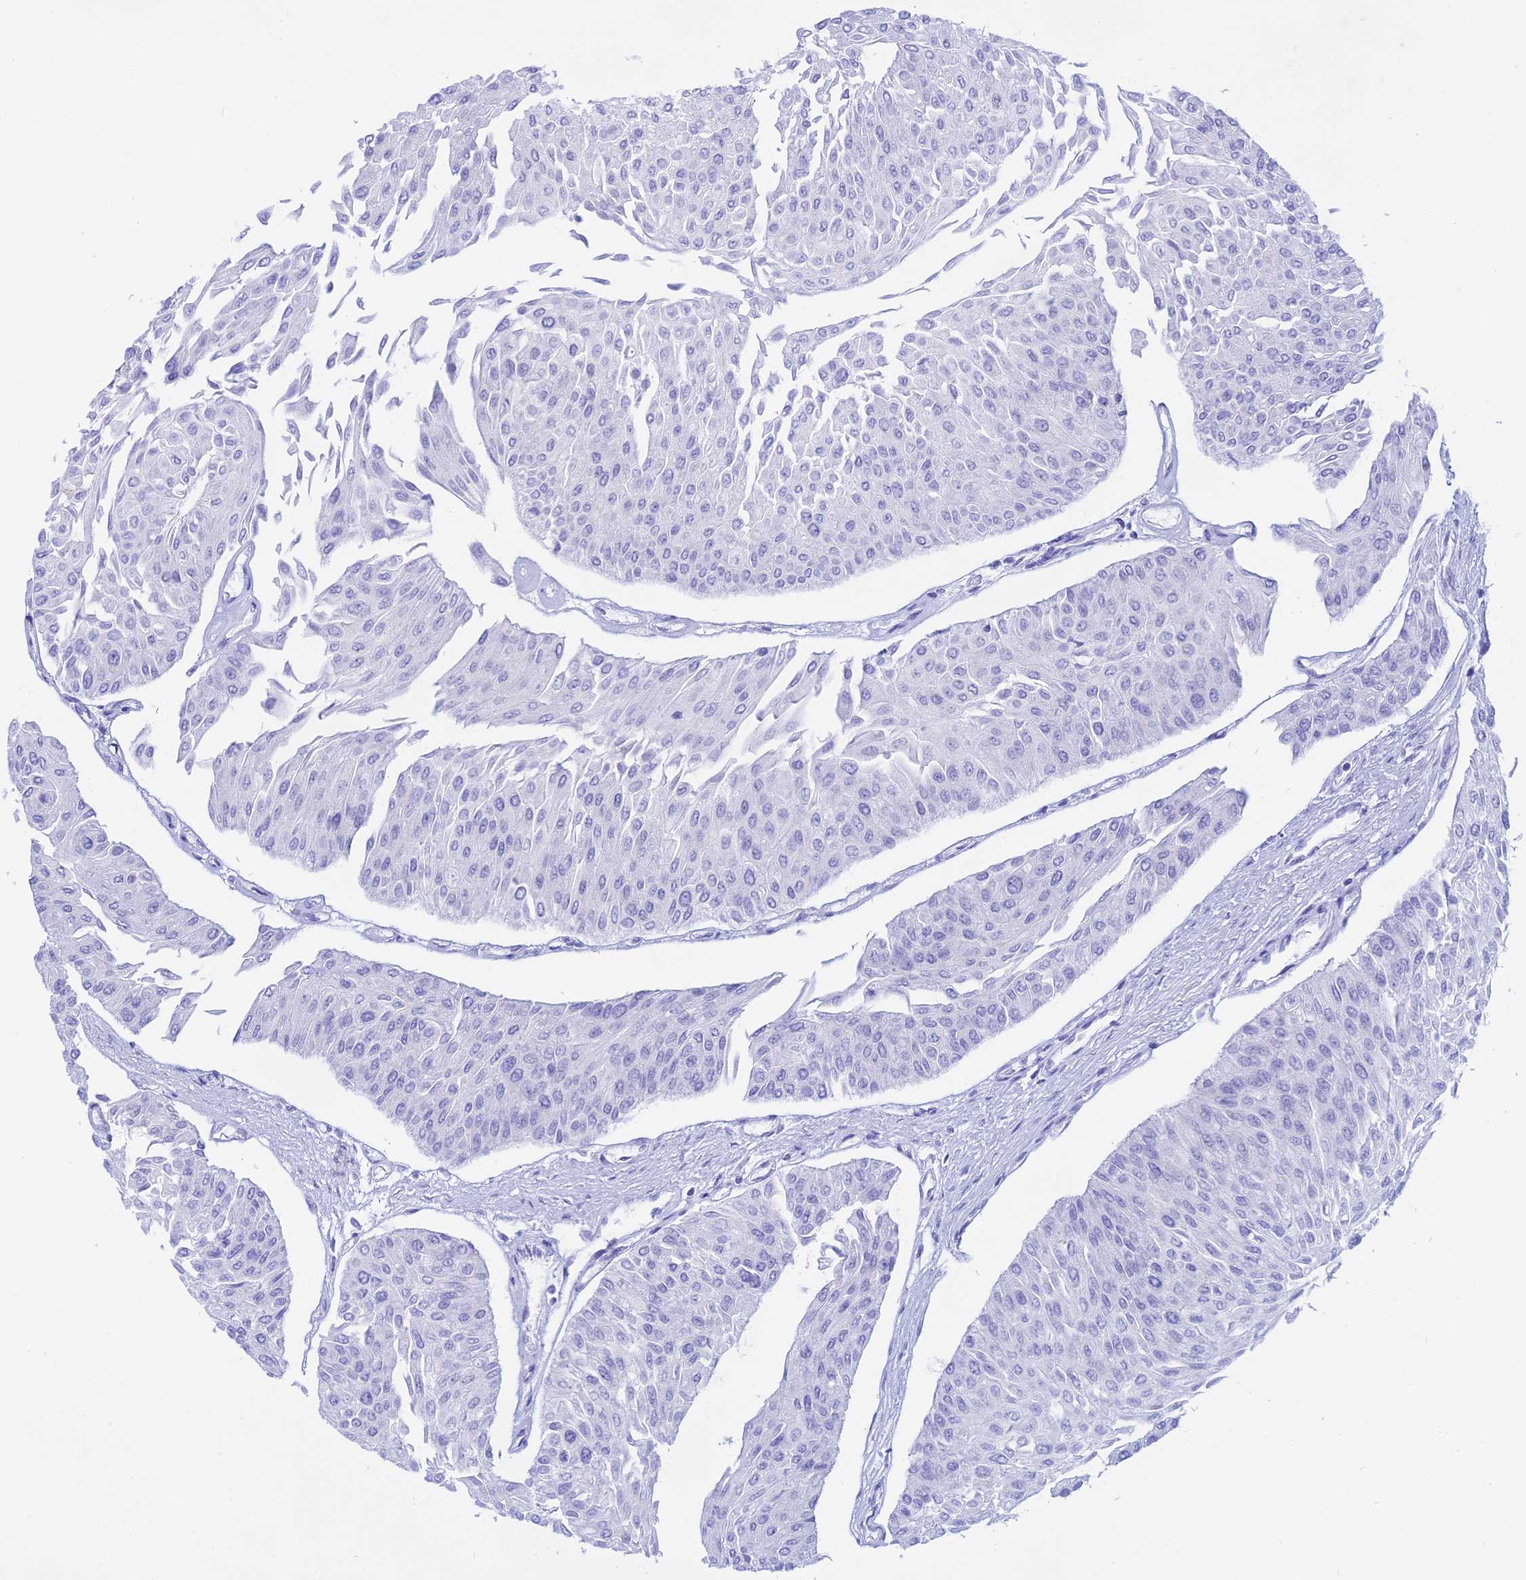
{"staining": {"intensity": "negative", "quantity": "none", "location": "none"}, "tissue": "urothelial cancer", "cell_type": "Tumor cells", "image_type": "cancer", "snomed": [{"axis": "morphology", "description": "Urothelial carcinoma, Low grade"}, {"axis": "topography", "description": "Urinary bladder"}], "caption": "Urothelial cancer was stained to show a protein in brown. There is no significant staining in tumor cells.", "gene": "ISCA1", "patient": {"sex": "male", "age": 67}}